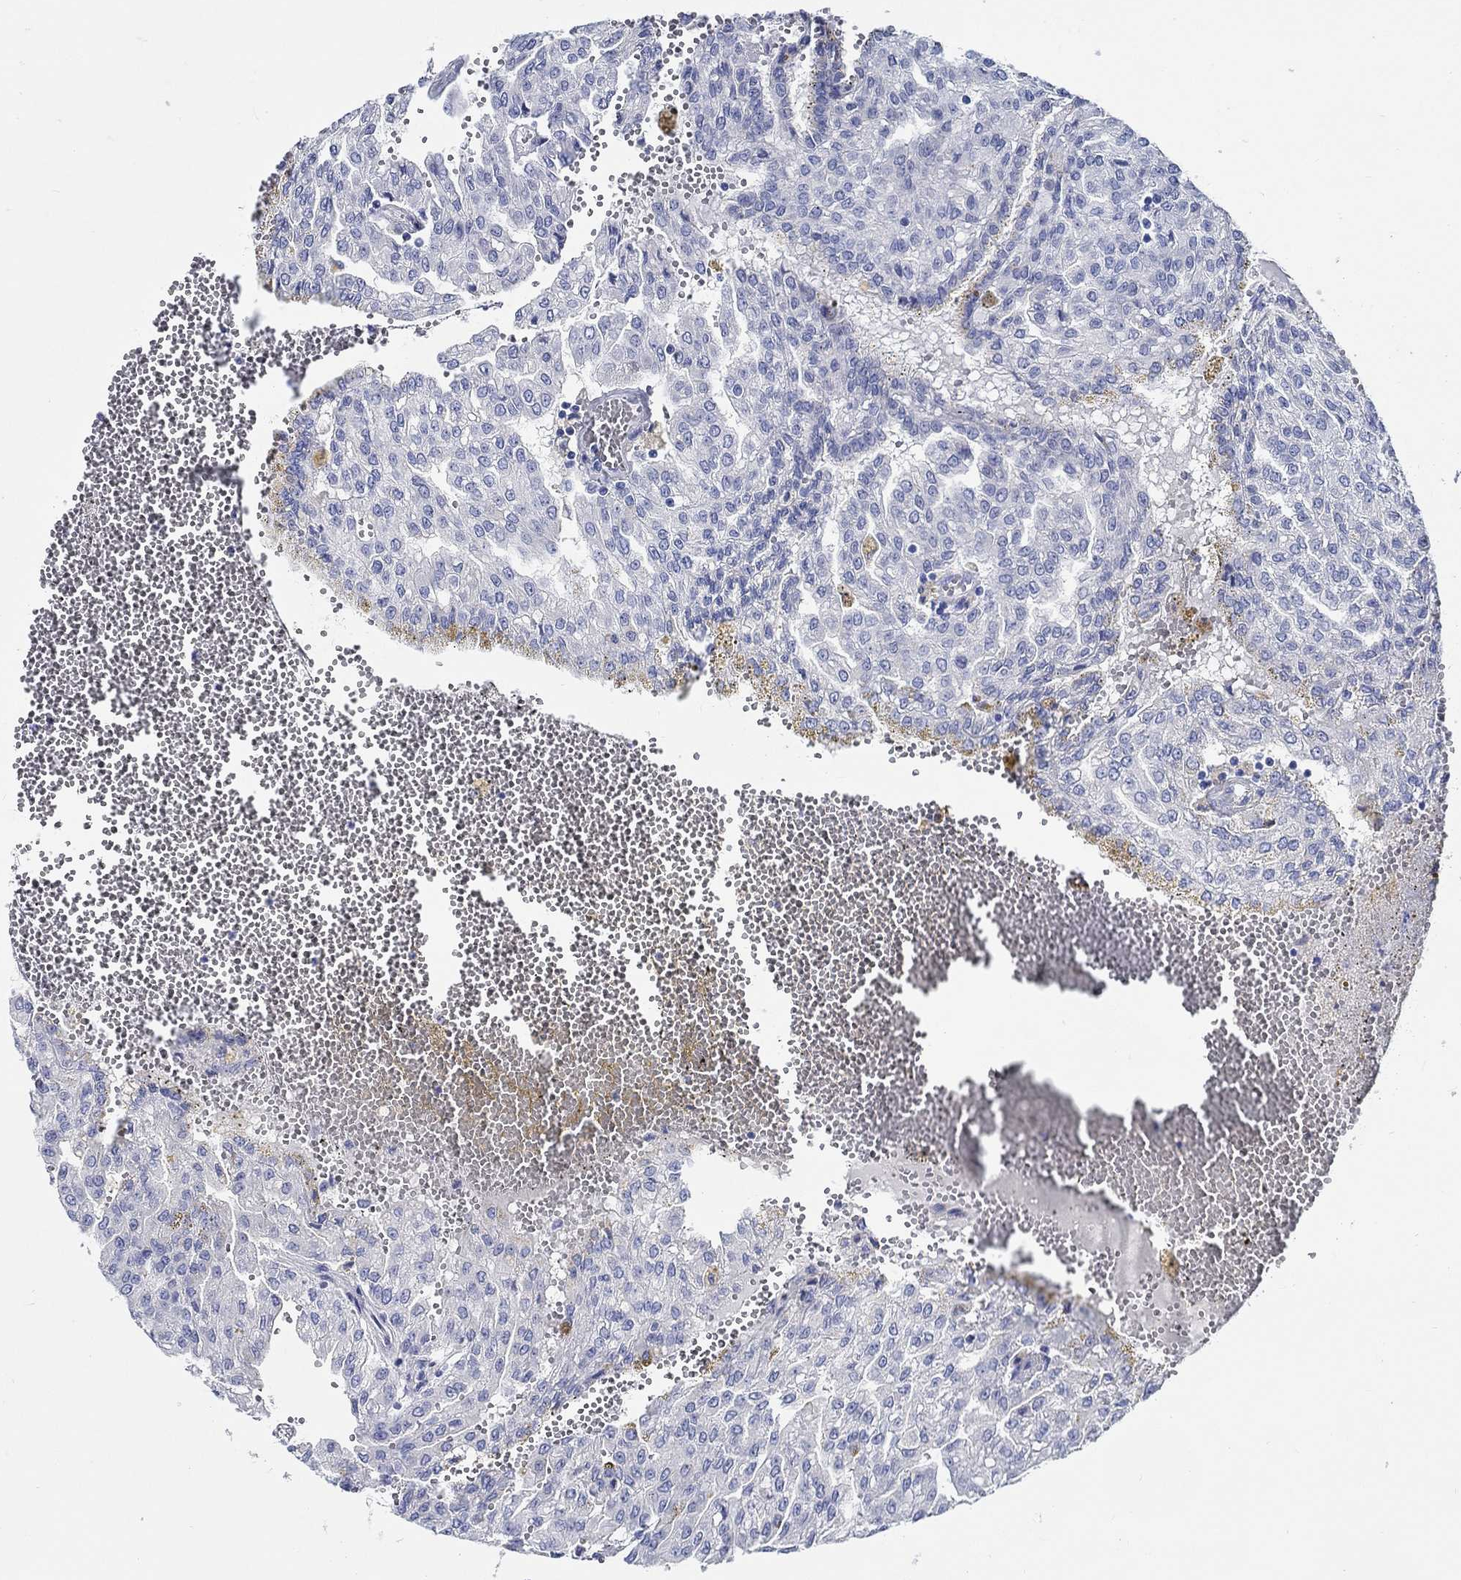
{"staining": {"intensity": "negative", "quantity": "none", "location": "none"}, "tissue": "renal cancer", "cell_type": "Tumor cells", "image_type": "cancer", "snomed": [{"axis": "morphology", "description": "Adenocarcinoma, NOS"}, {"axis": "topography", "description": "Kidney"}], "caption": "Immunohistochemistry (IHC) histopathology image of neoplastic tissue: human renal cancer stained with DAB (3,3'-diaminobenzidine) demonstrates no significant protein positivity in tumor cells.", "gene": "RD3L", "patient": {"sex": "male", "age": 63}}